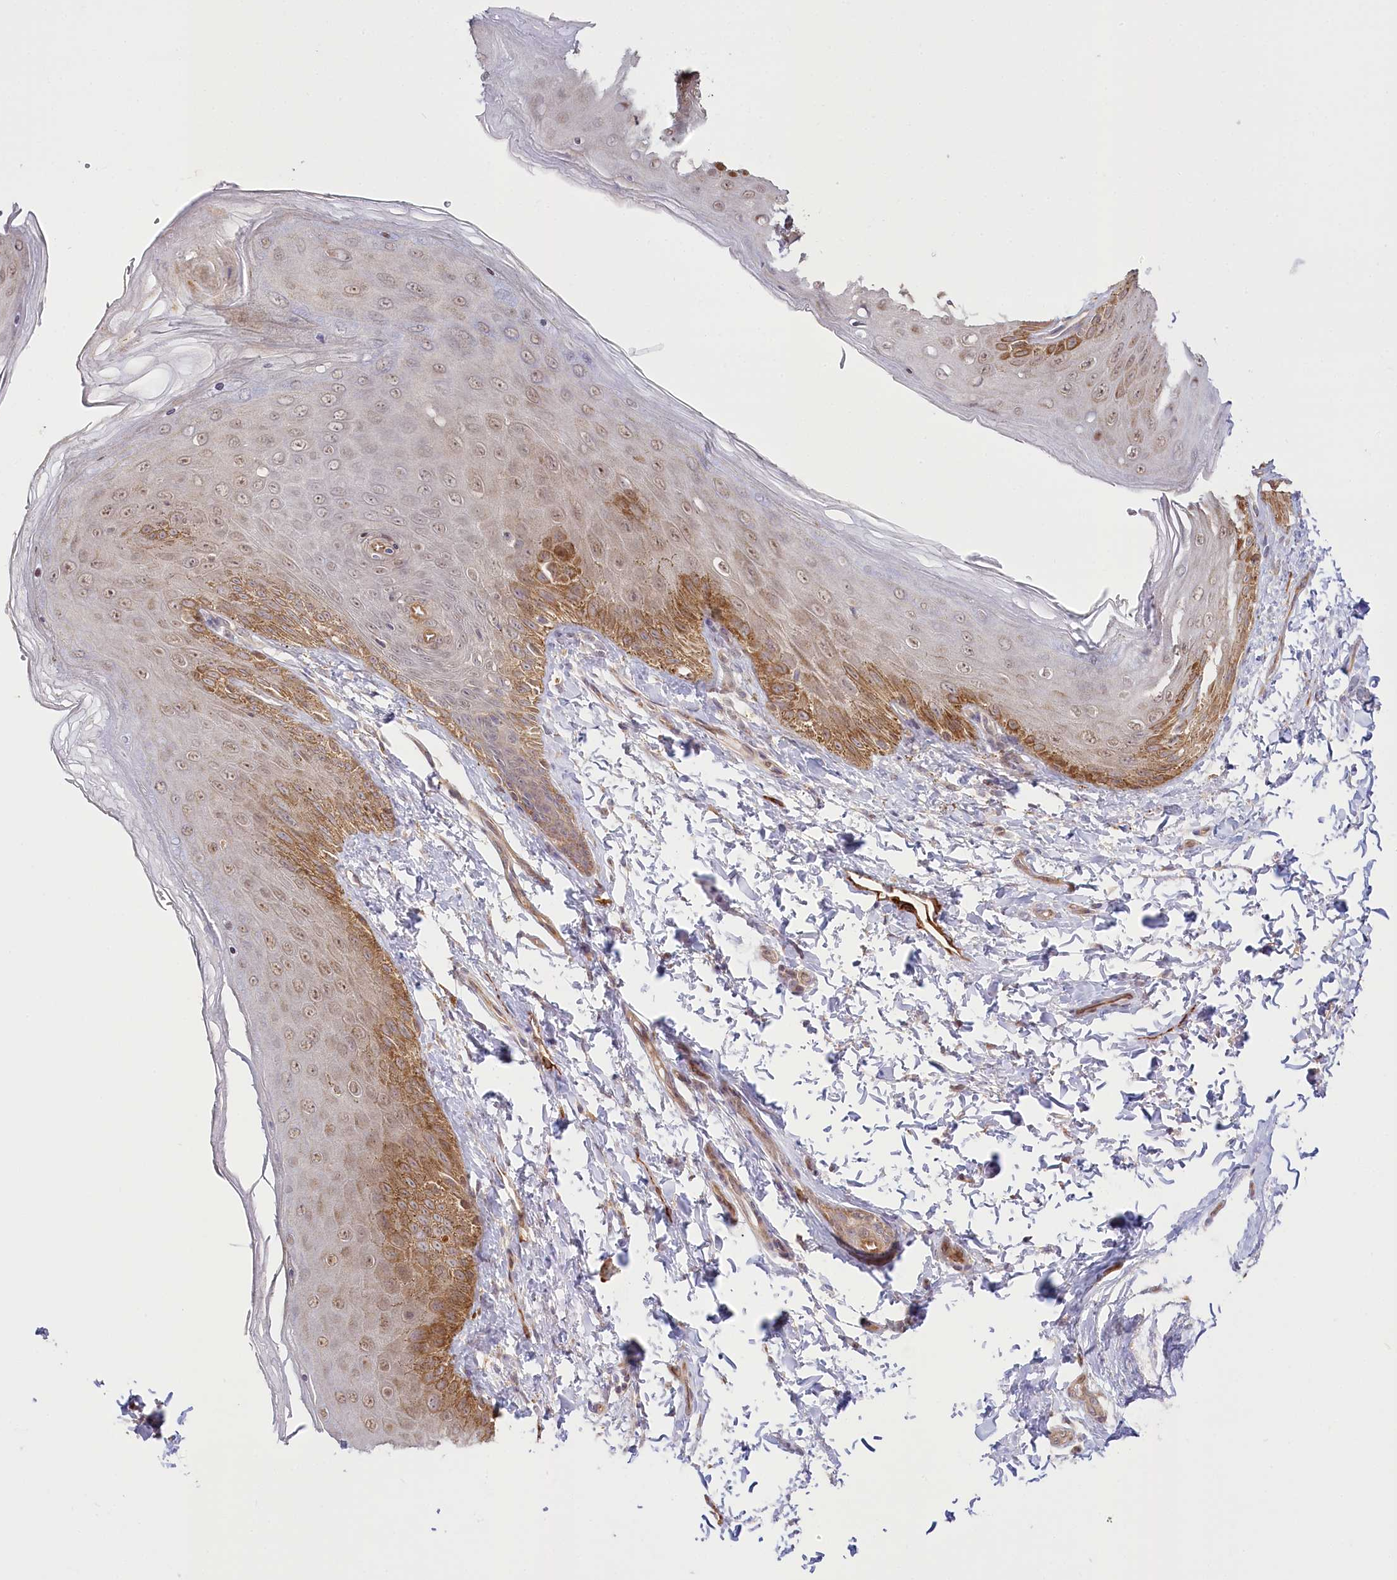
{"staining": {"intensity": "moderate", "quantity": ">75%", "location": "cytoplasmic/membranous,nuclear"}, "tissue": "skin", "cell_type": "Epidermal cells", "image_type": "normal", "snomed": [{"axis": "morphology", "description": "Normal tissue, NOS"}, {"axis": "topography", "description": "Anal"}], "caption": "The immunohistochemical stain highlights moderate cytoplasmic/membranous,nuclear staining in epidermal cells of unremarkable skin.", "gene": "CEP70", "patient": {"sex": "male", "age": 44}}